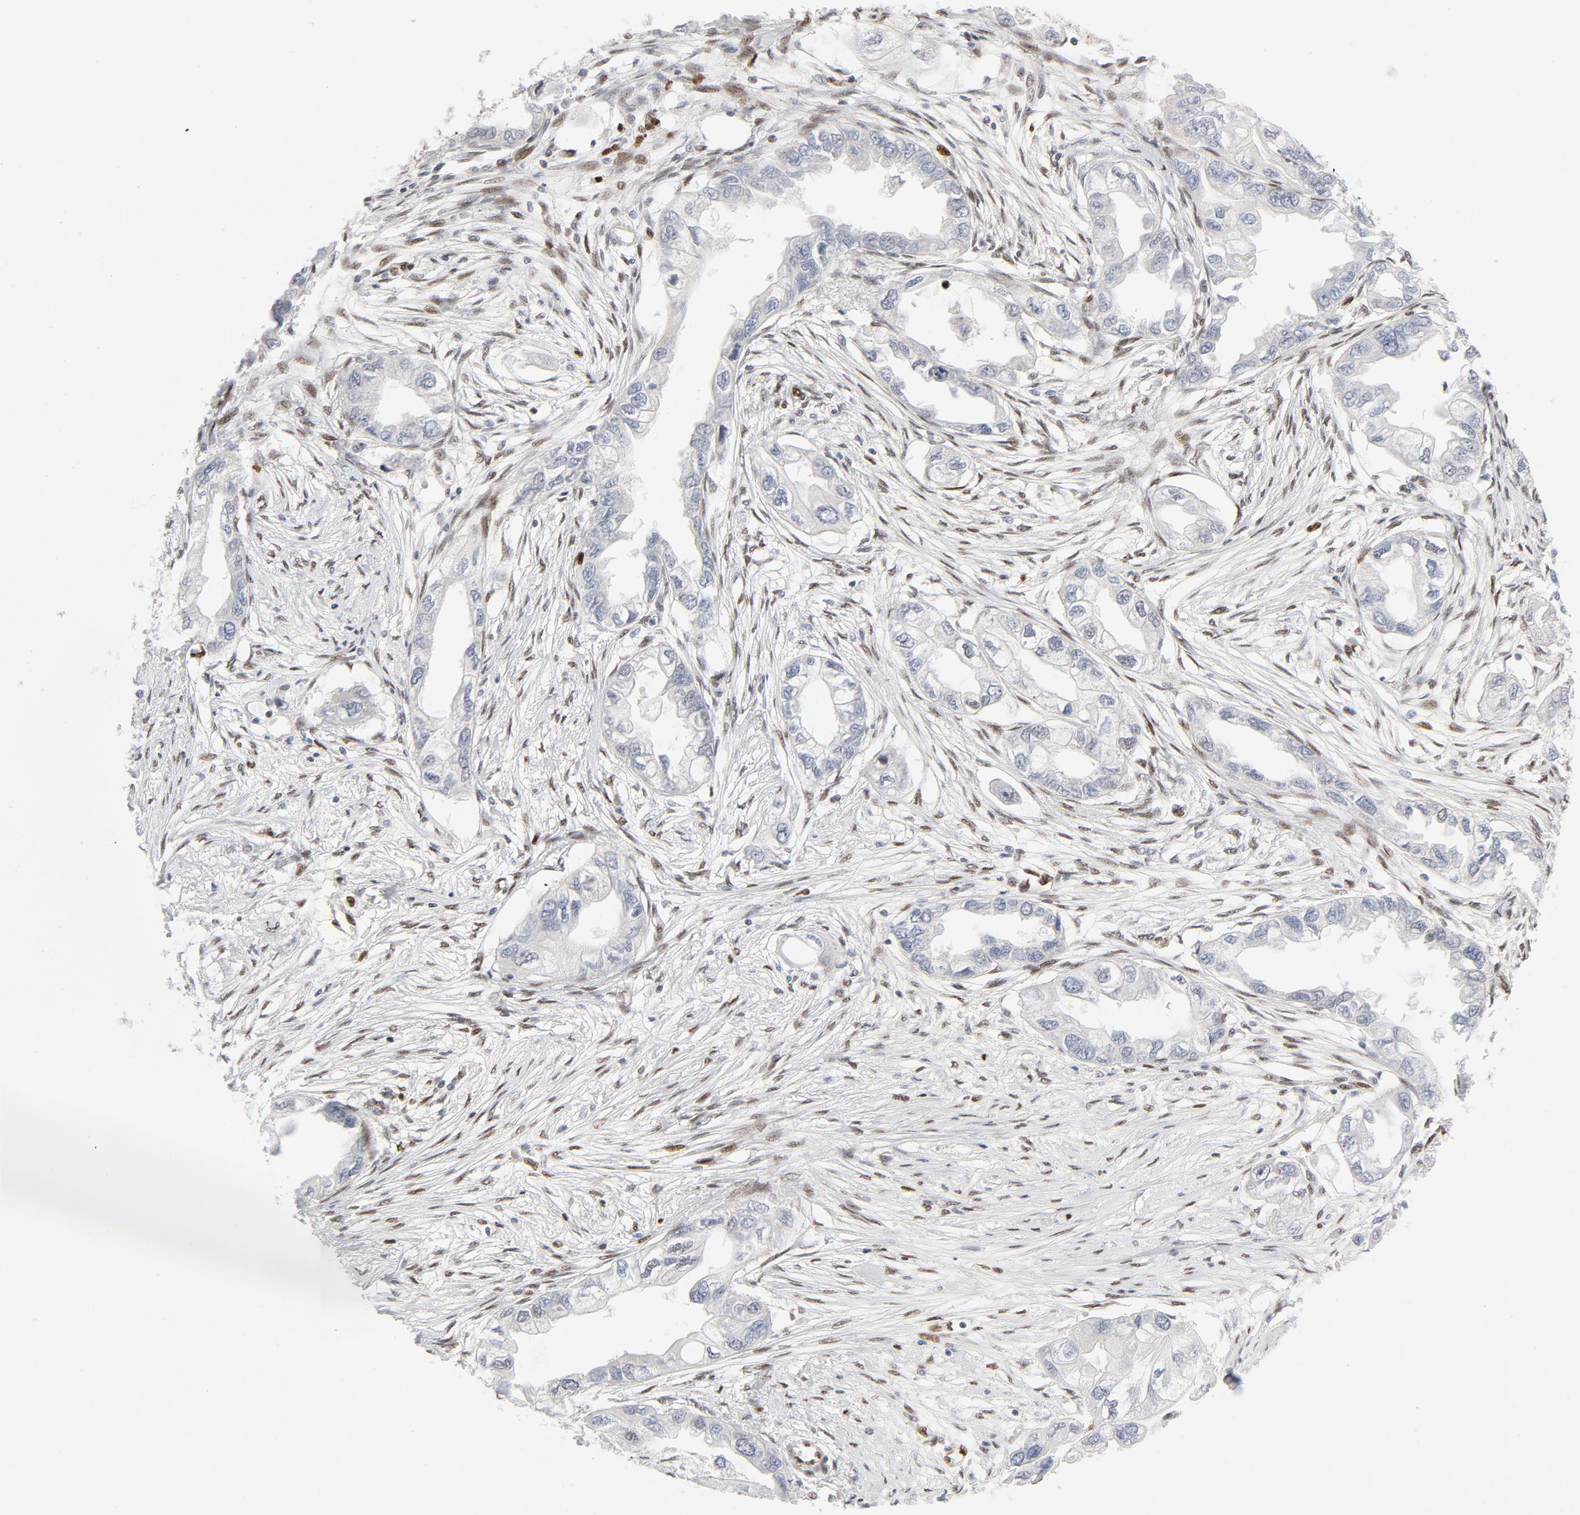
{"staining": {"intensity": "negative", "quantity": "none", "location": "none"}, "tissue": "endometrial cancer", "cell_type": "Tumor cells", "image_type": "cancer", "snomed": [{"axis": "morphology", "description": "Adenocarcinoma, NOS"}, {"axis": "topography", "description": "Endometrium"}], "caption": "Photomicrograph shows no protein expression in tumor cells of adenocarcinoma (endometrial) tissue.", "gene": "MEF2A", "patient": {"sex": "female", "age": 67}}